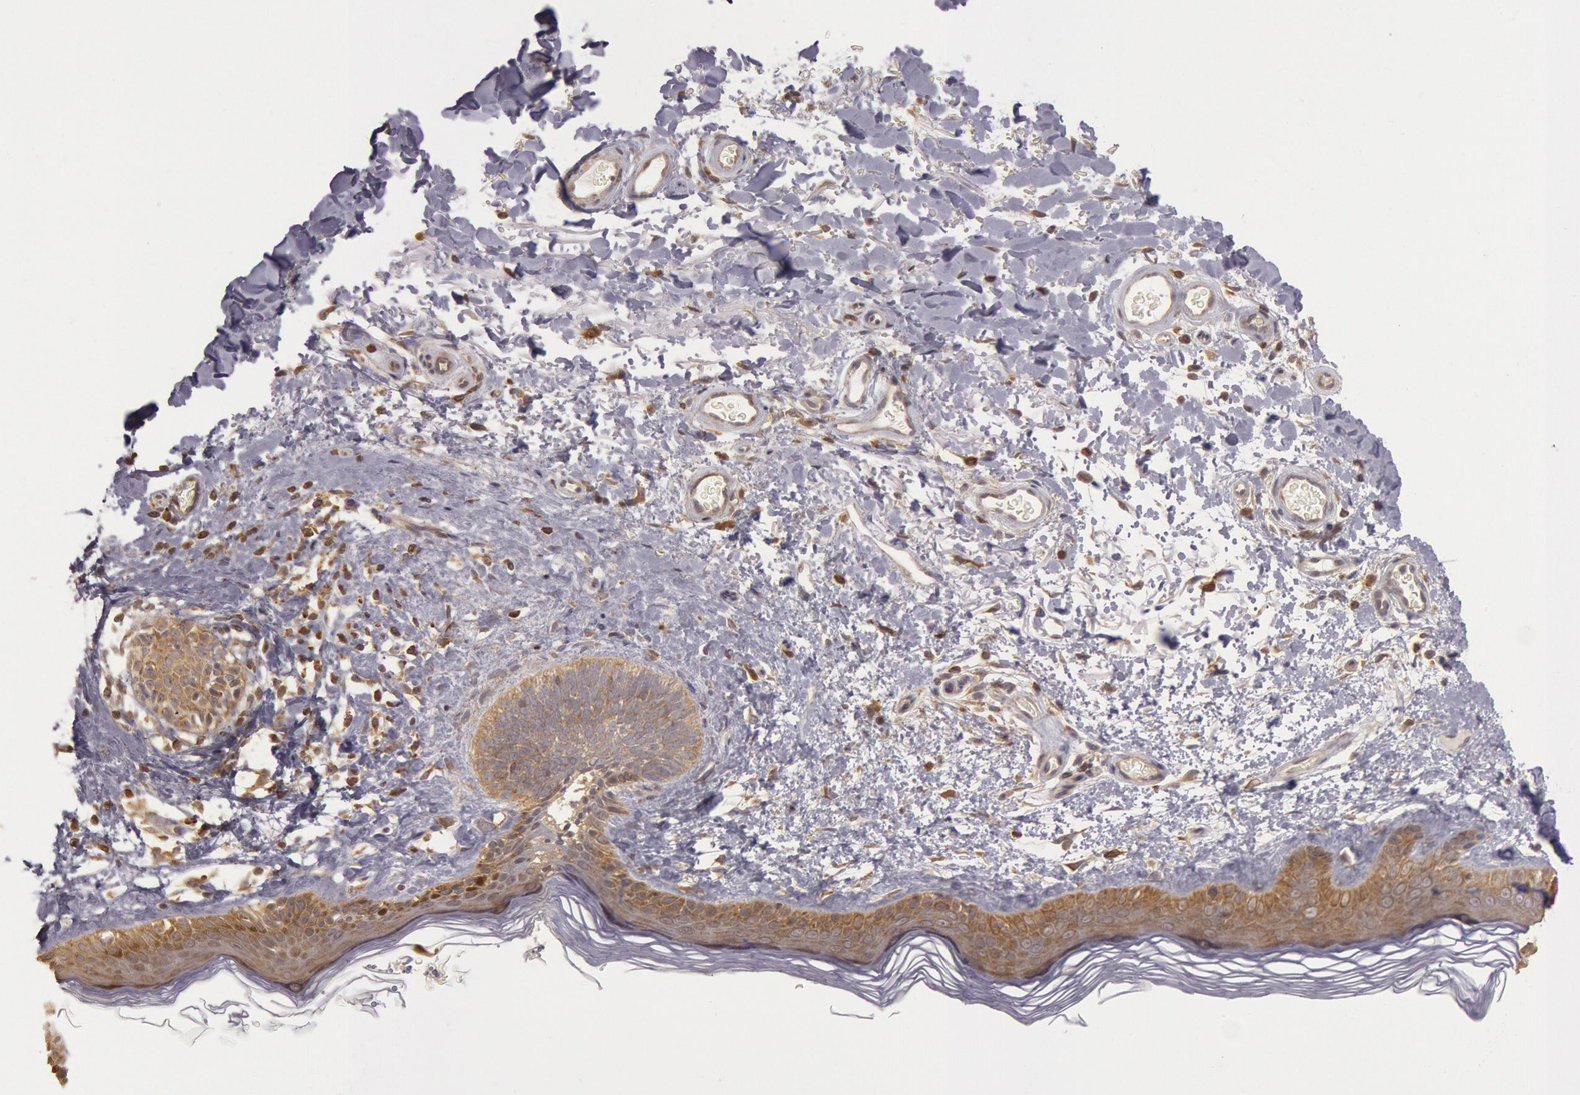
{"staining": {"intensity": "moderate", "quantity": ">75%", "location": "cytoplasmic/membranous"}, "tissue": "skin", "cell_type": "Fibroblasts", "image_type": "normal", "snomed": [{"axis": "morphology", "description": "Normal tissue, NOS"}, {"axis": "topography", "description": "Skin"}], "caption": "Unremarkable skin was stained to show a protein in brown. There is medium levels of moderate cytoplasmic/membranous positivity in approximately >75% of fibroblasts.", "gene": "NMT2", "patient": {"sex": "male", "age": 63}}